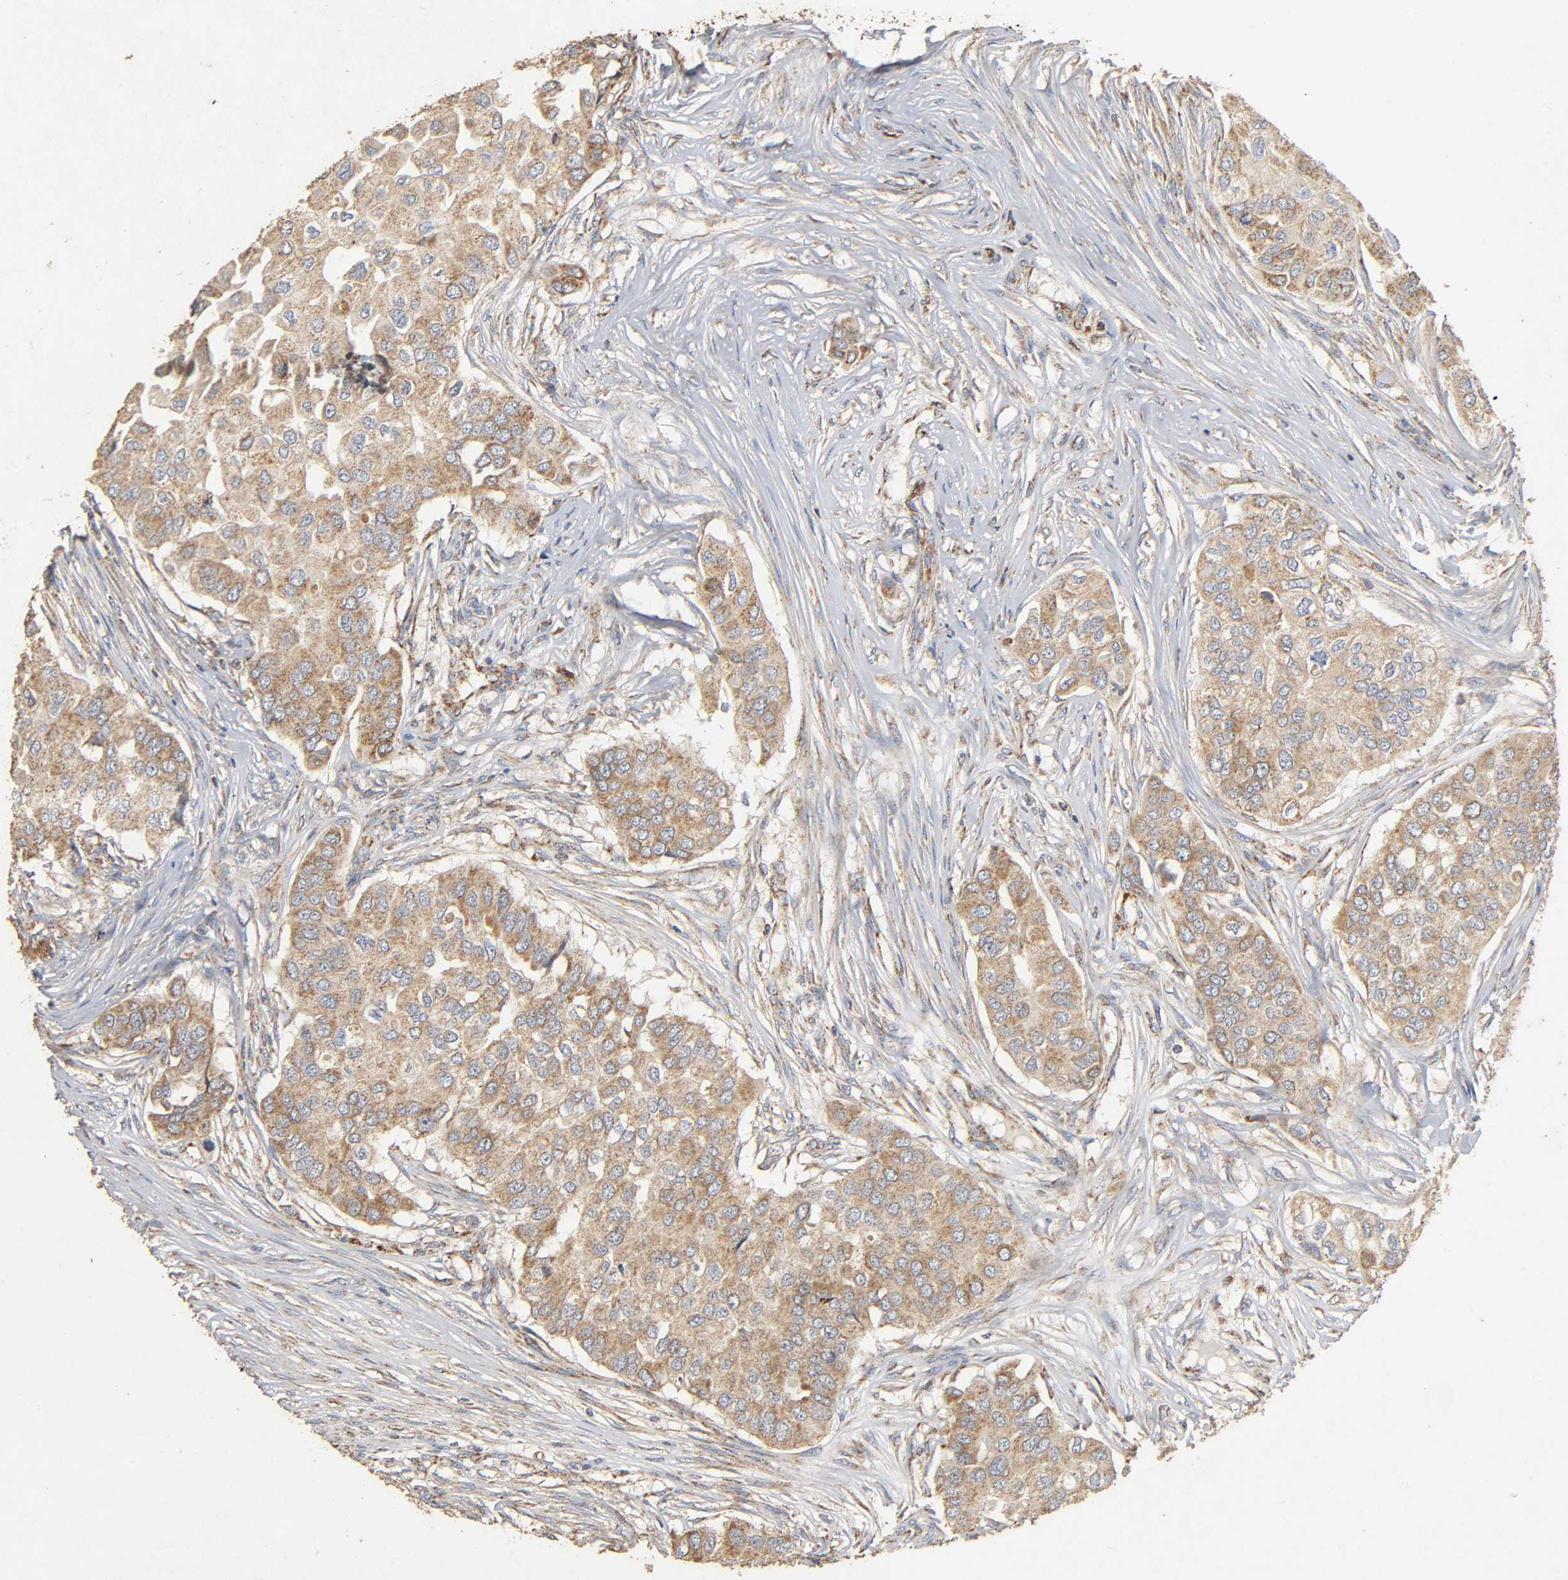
{"staining": {"intensity": "moderate", "quantity": ">75%", "location": "cytoplasmic/membranous"}, "tissue": "breast cancer", "cell_type": "Tumor cells", "image_type": "cancer", "snomed": [{"axis": "morphology", "description": "Normal tissue, NOS"}, {"axis": "morphology", "description": "Duct carcinoma"}, {"axis": "topography", "description": "Breast"}], "caption": "The photomicrograph reveals a brown stain indicating the presence of a protein in the cytoplasmic/membranous of tumor cells in breast cancer (infiltrating ductal carcinoma).", "gene": "NDUFS3", "patient": {"sex": "female", "age": 49}}